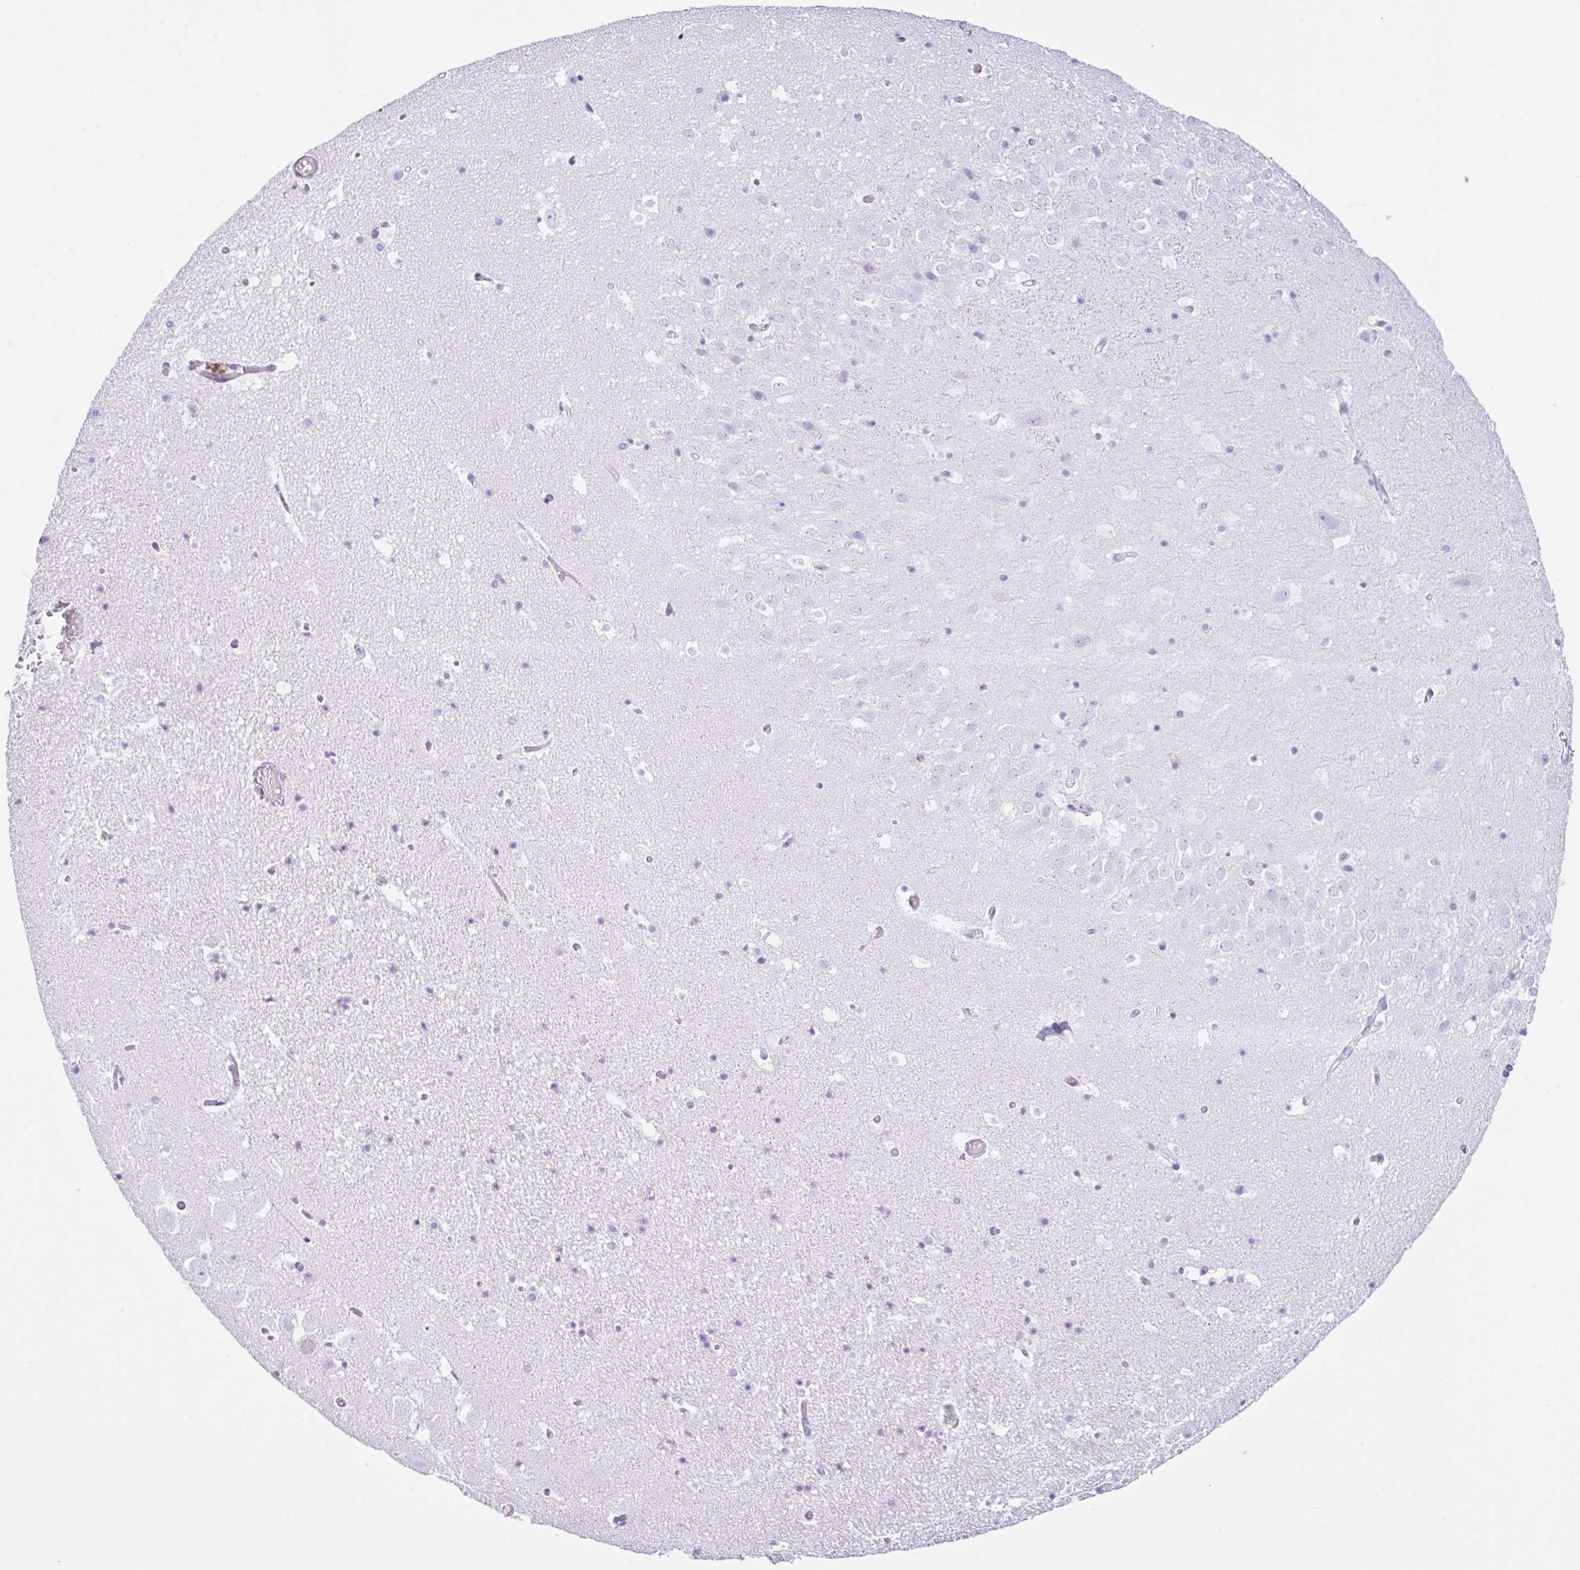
{"staining": {"intensity": "negative", "quantity": "none", "location": "none"}, "tissue": "hippocampus", "cell_type": "Glial cells", "image_type": "normal", "snomed": [{"axis": "morphology", "description": "Normal tissue, NOS"}, {"axis": "topography", "description": "Hippocampus"}], "caption": "A histopathology image of hippocampus stained for a protein shows no brown staining in glial cells.", "gene": "NDUFAF8", "patient": {"sex": "female", "age": 42}}